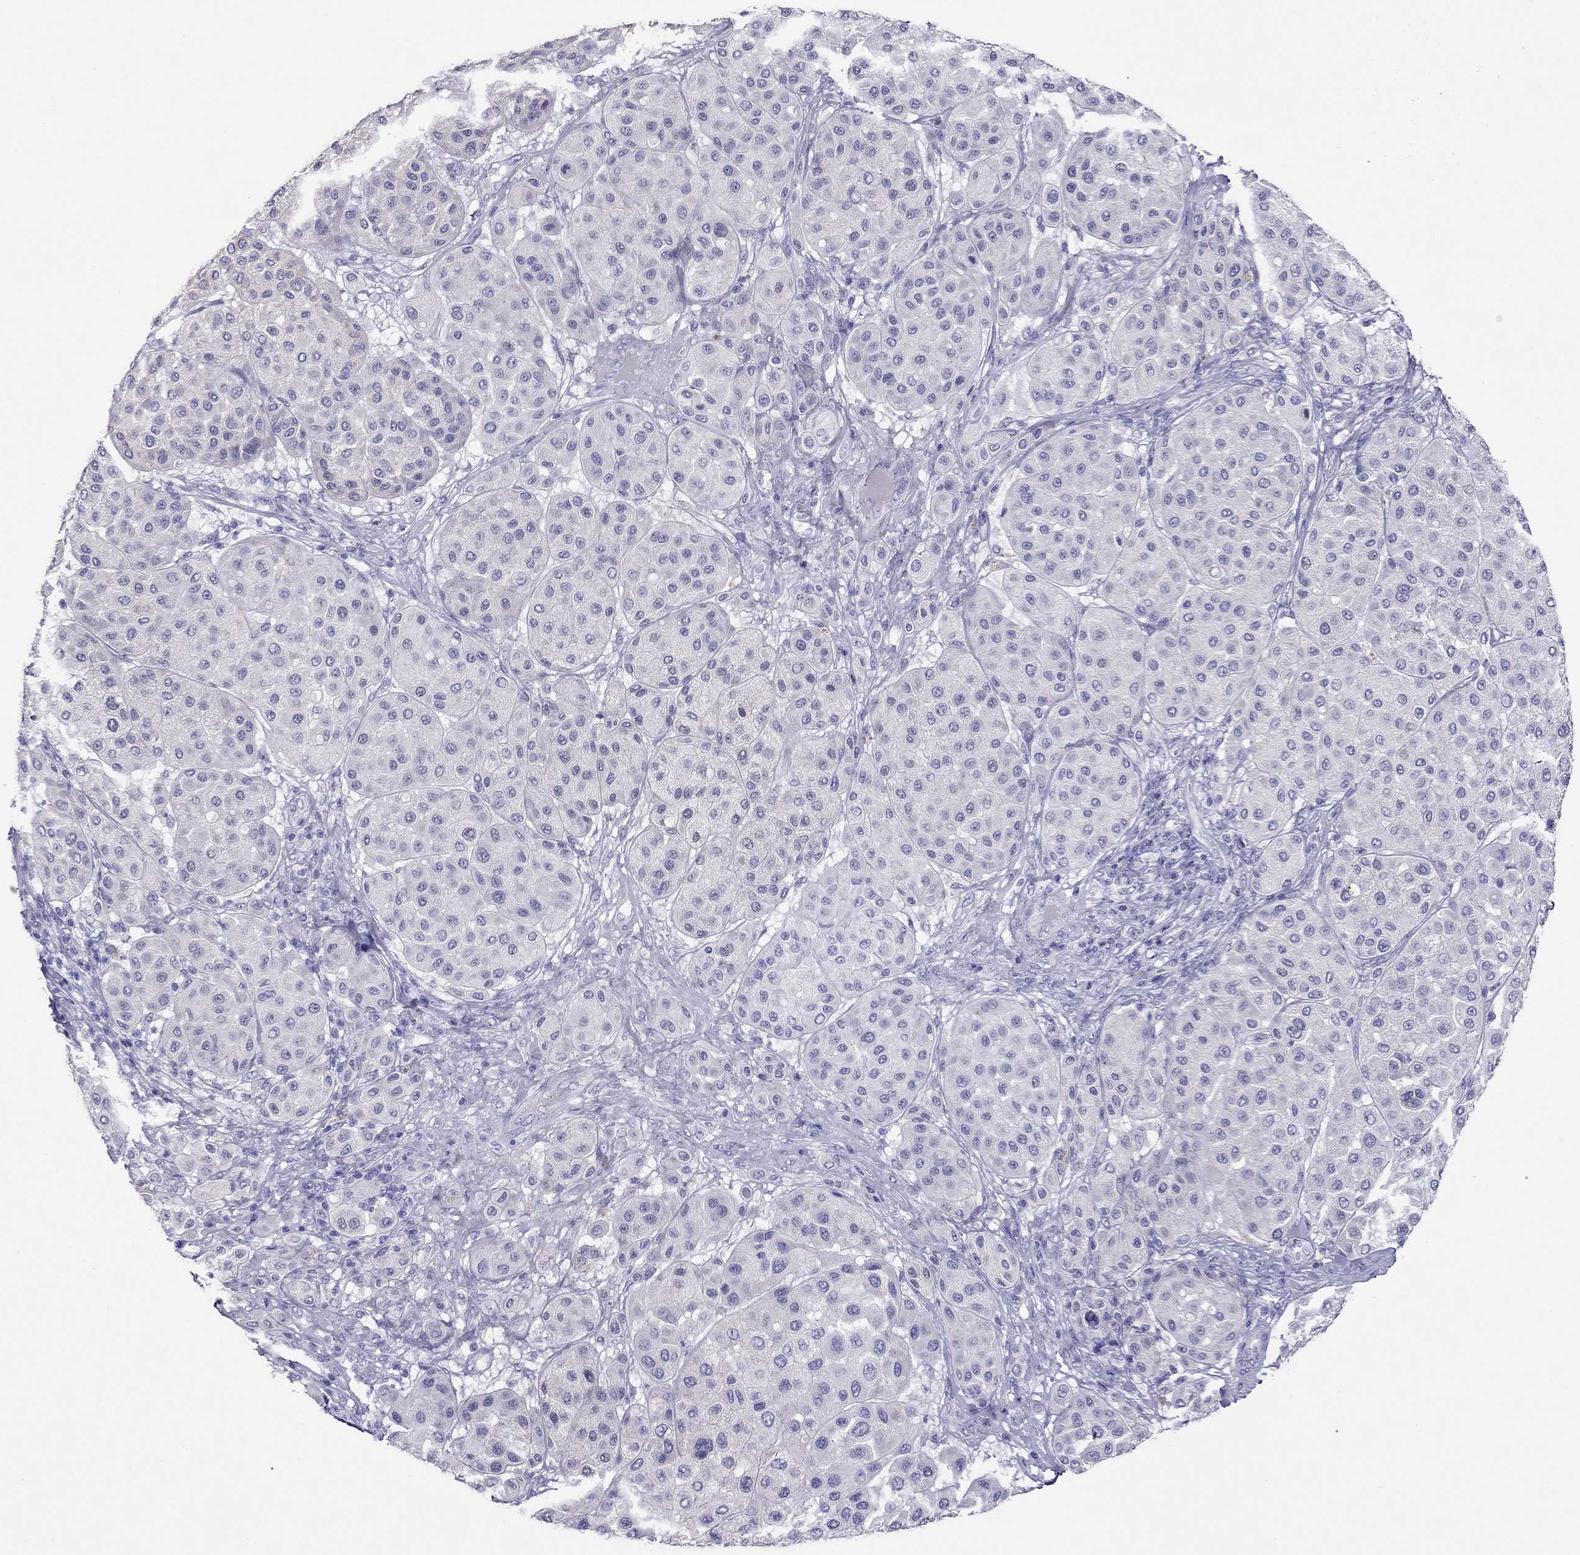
{"staining": {"intensity": "negative", "quantity": "none", "location": "none"}, "tissue": "melanoma", "cell_type": "Tumor cells", "image_type": "cancer", "snomed": [{"axis": "morphology", "description": "Malignant melanoma, Metastatic site"}, {"axis": "topography", "description": "Smooth muscle"}], "caption": "High power microscopy photomicrograph of an immunohistochemistry (IHC) histopathology image of melanoma, revealing no significant expression in tumor cells. The staining was performed using DAB to visualize the protein expression in brown, while the nuclei were stained in blue with hematoxylin (Magnification: 20x).", "gene": "CAPNS2", "patient": {"sex": "male", "age": 41}}